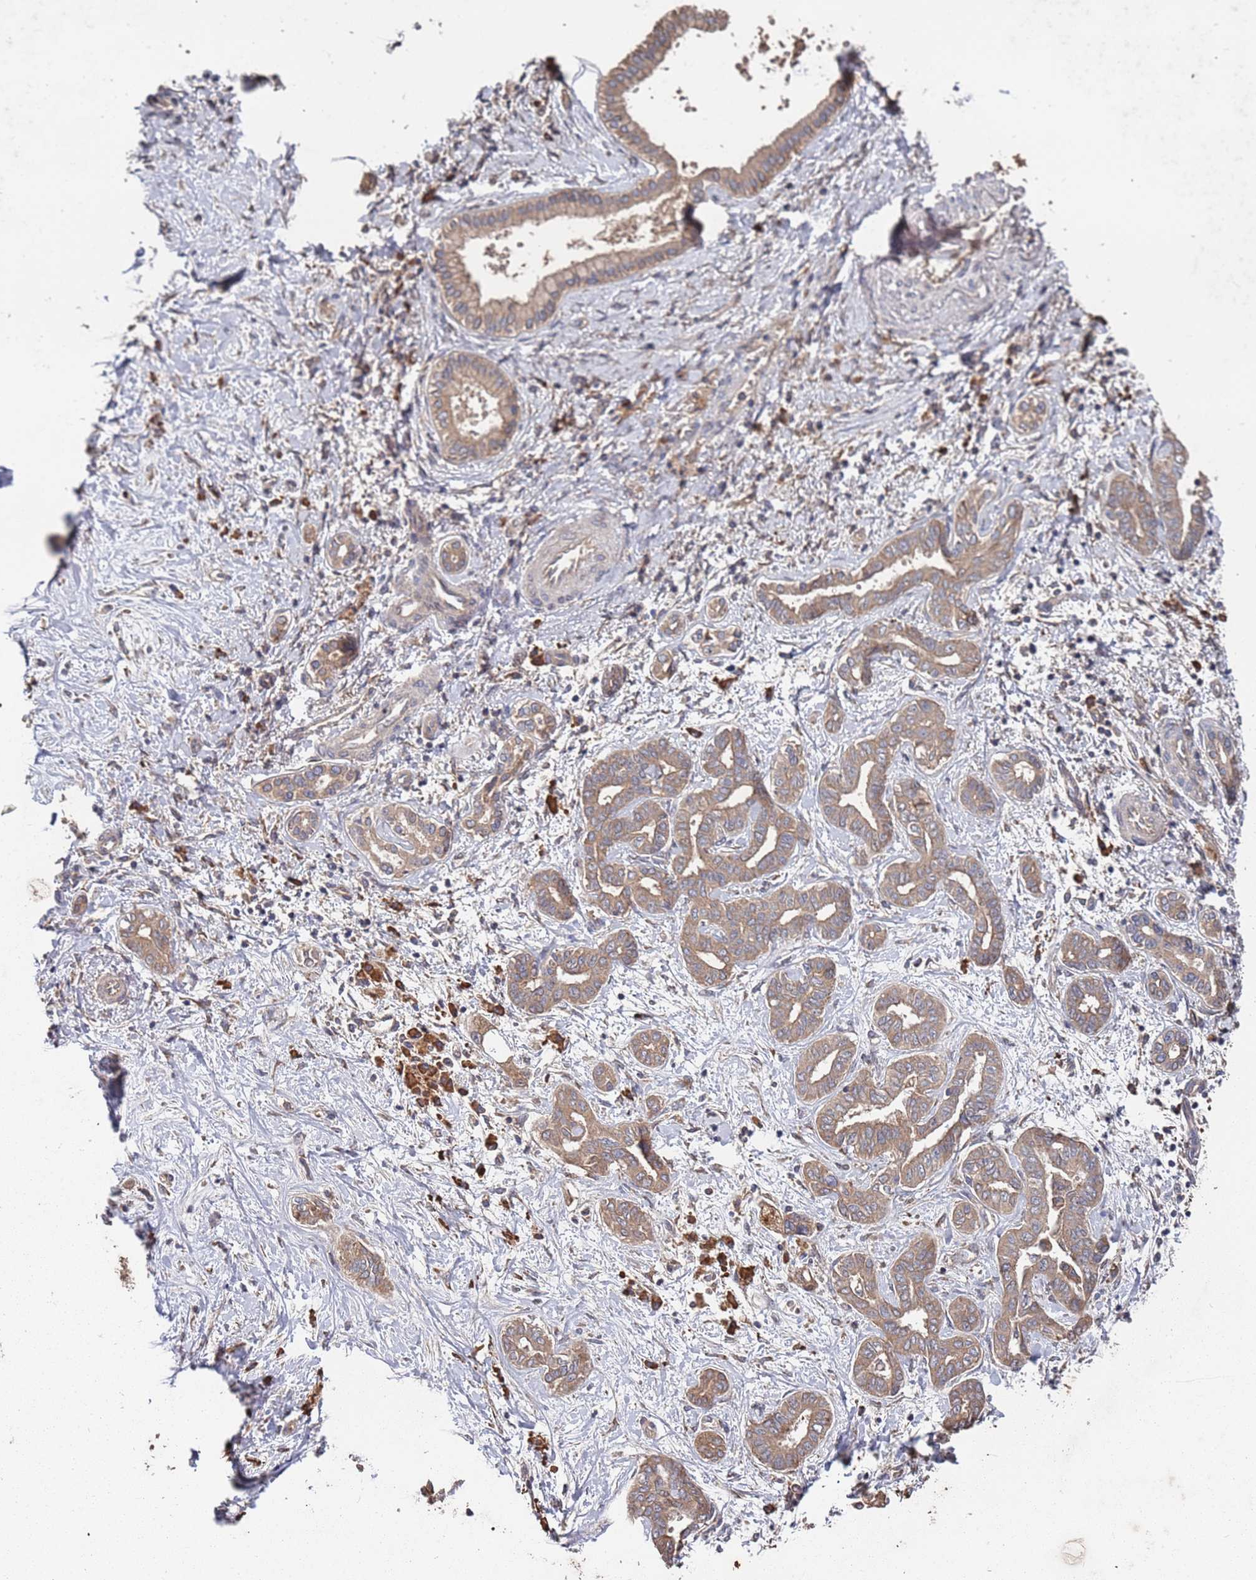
{"staining": {"intensity": "moderate", "quantity": ">75%", "location": "cytoplasmic/membranous"}, "tissue": "liver cancer", "cell_type": "Tumor cells", "image_type": "cancer", "snomed": [{"axis": "morphology", "description": "Cholangiocarcinoma"}, {"axis": "topography", "description": "Liver"}], "caption": "Immunohistochemistry (IHC) (DAB (3,3'-diaminobenzidine)) staining of liver cancer demonstrates moderate cytoplasmic/membranous protein positivity in approximately >75% of tumor cells. The staining was performed using DAB, with brown indicating positive protein expression. Nuclei are stained blue with hematoxylin.", "gene": "ATG5", "patient": {"sex": "female", "age": 77}}